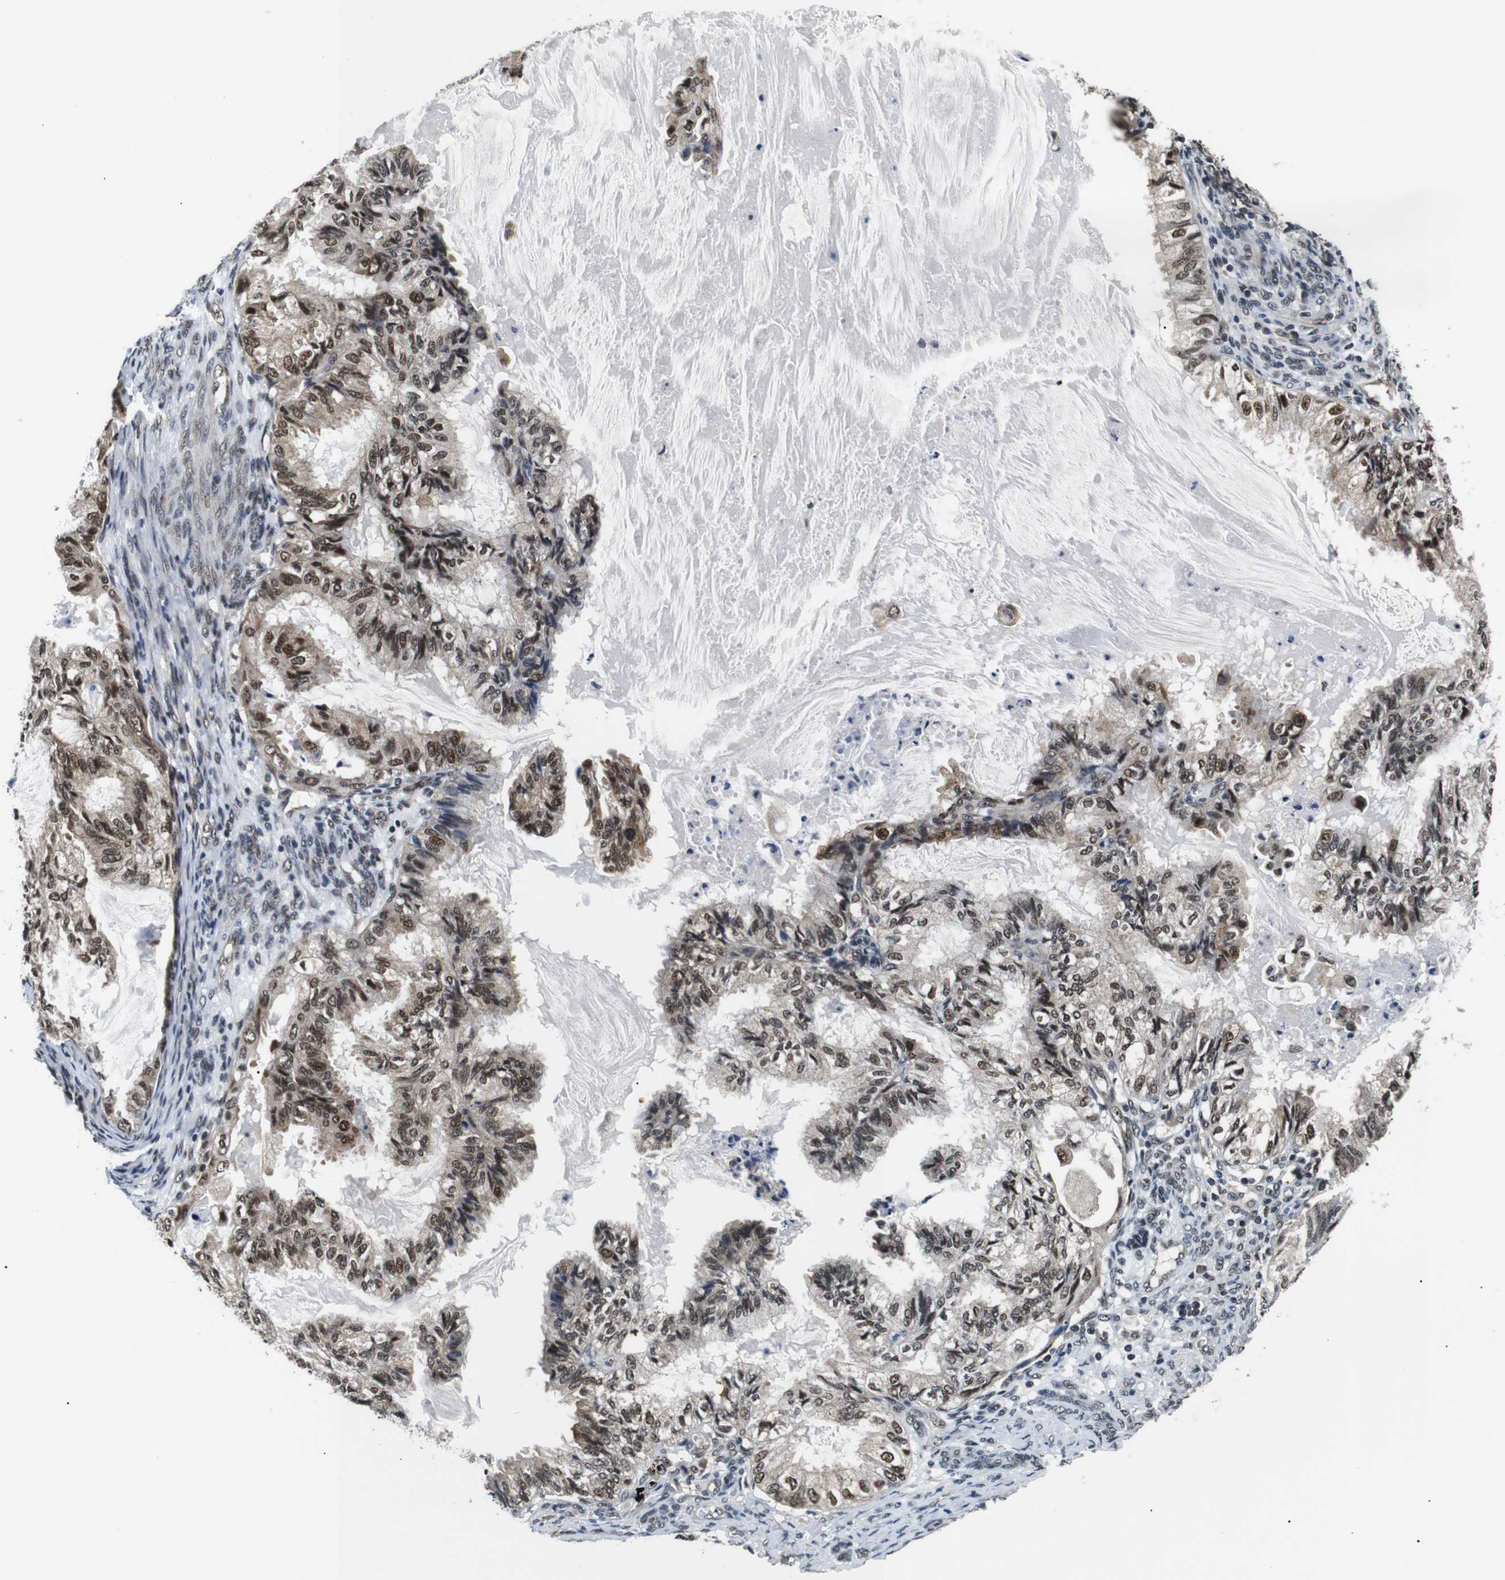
{"staining": {"intensity": "strong", "quantity": ">75%", "location": "cytoplasmic/membranous,nuclear"}, "tissue": "cervical cancer", "cell_type": "Tumor cells", "image_type": "cancer", "snomed": [{"axis": "morphology", "description": "Normal tissue, NOS"}, {"axis": "morphology", "description": "Adenocarcinoma, NOS"}, {"axis": "topography", "description": "Cervix"}, {"axis": "topography", "description": "Endometrium"}], "caption": "Adenocarcinoma (cervical) was stained to show a protein in brown. There is high levels of strong cytoplasmic/membranous and nuclear positivity in about >75% of tumor cells. The protein of interest is shown in brown color, while the nuclei are stained blue.", "gene": "SKP1", "patient": {"sex": "female", "age": 86}}